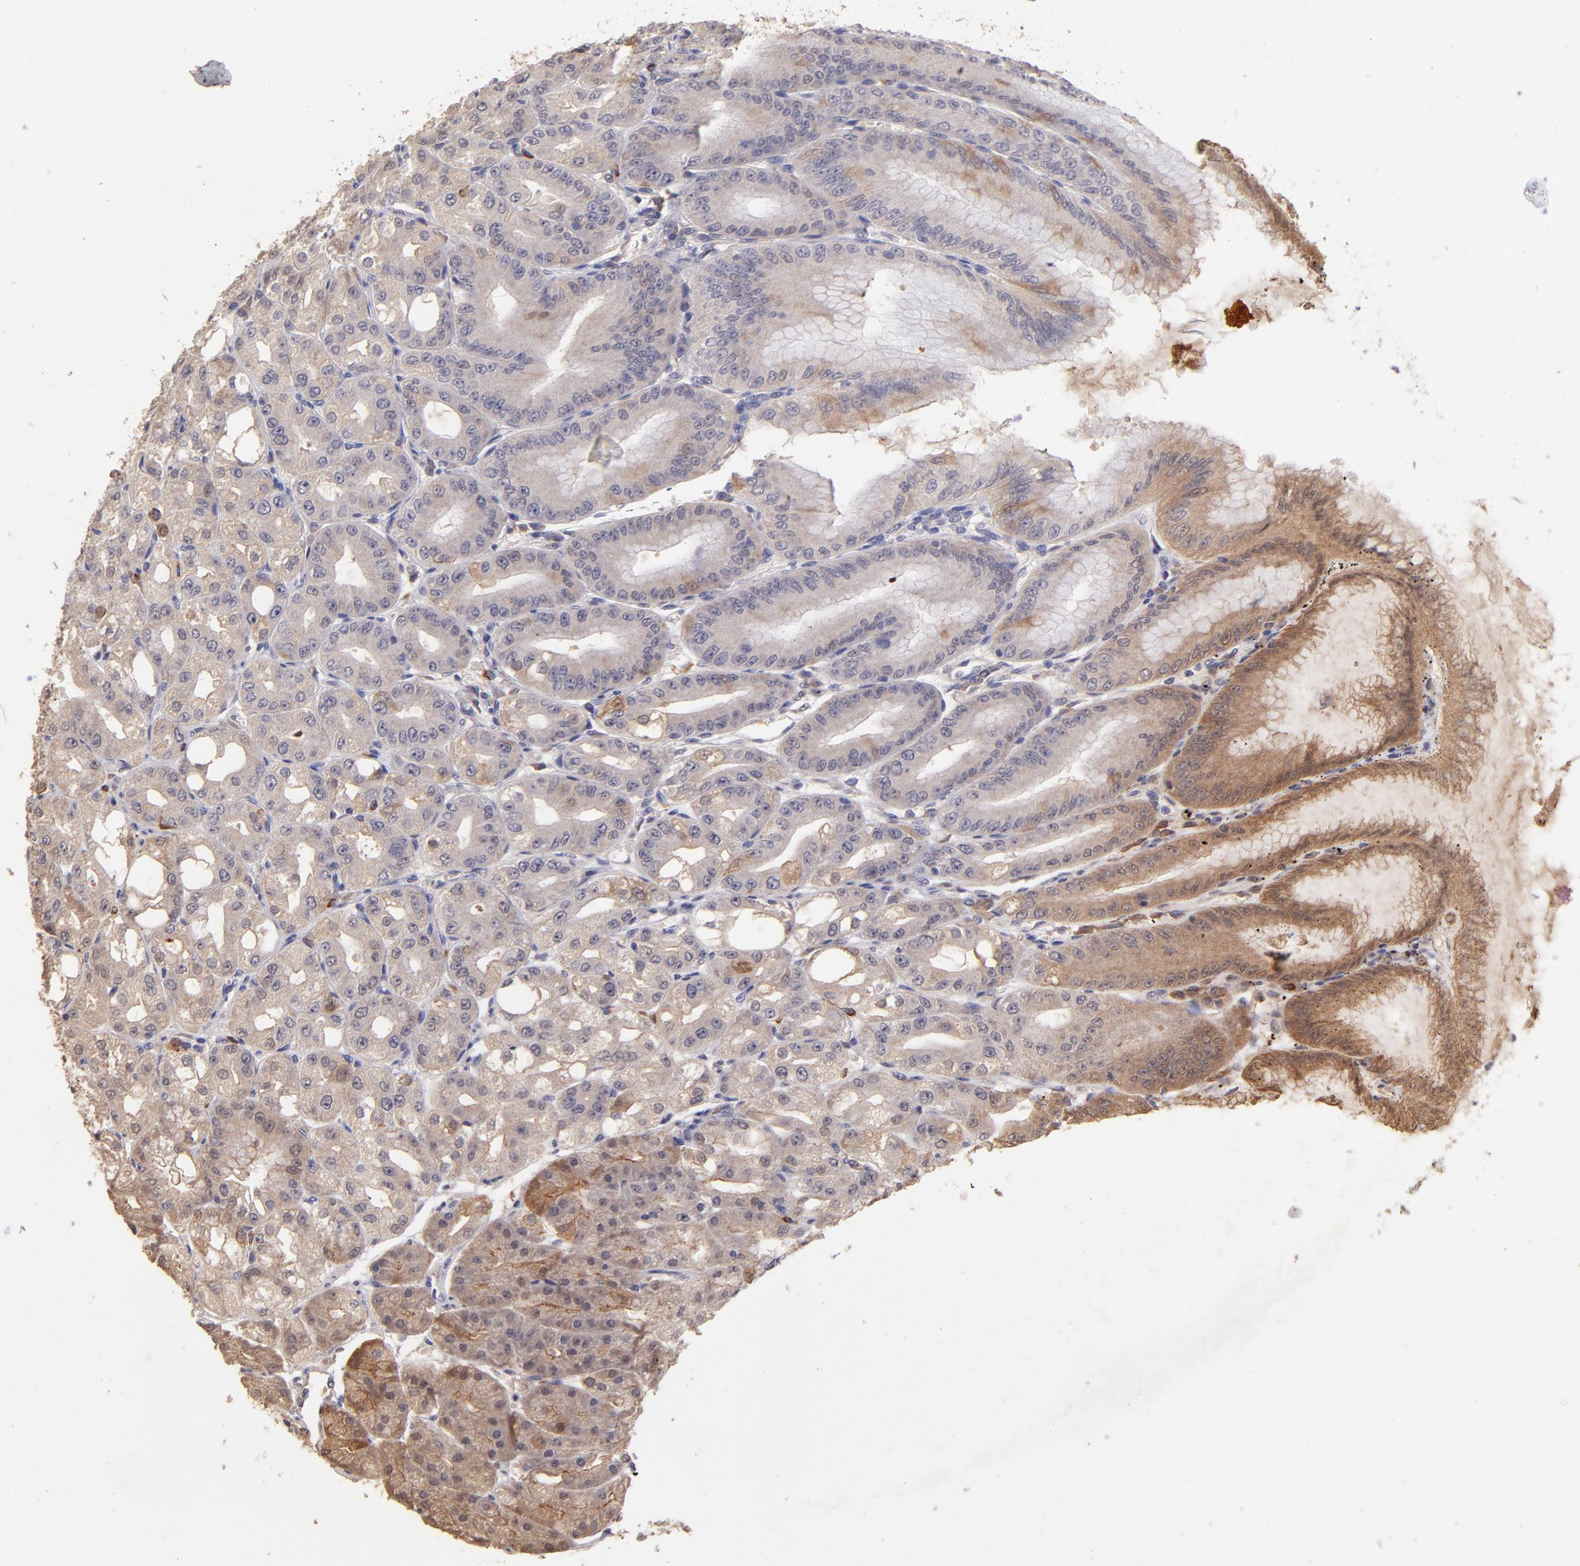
{"staining": {"intensity": "moderate", "quantity": "<25%", "location": "cytoplasmic/membranous"}, "tissue": "stomach", "cell_type": "Glandular cells", "image_type": "normal", "snomed": [{"axis": "morphology", "description": "Normal tissue, NOS"}, {"axis": "topography", "description": "Stomach, lower"}], "caption": "Protein expression analysis of normal human stomach reveals moderate cytoplasmic/membranous staining in approximately <25% of glandular cells. (IHC, brightfield microscopy, high magnification).", "gene": "RNASEL", "patient": {"sex": "male", "age": 71}}